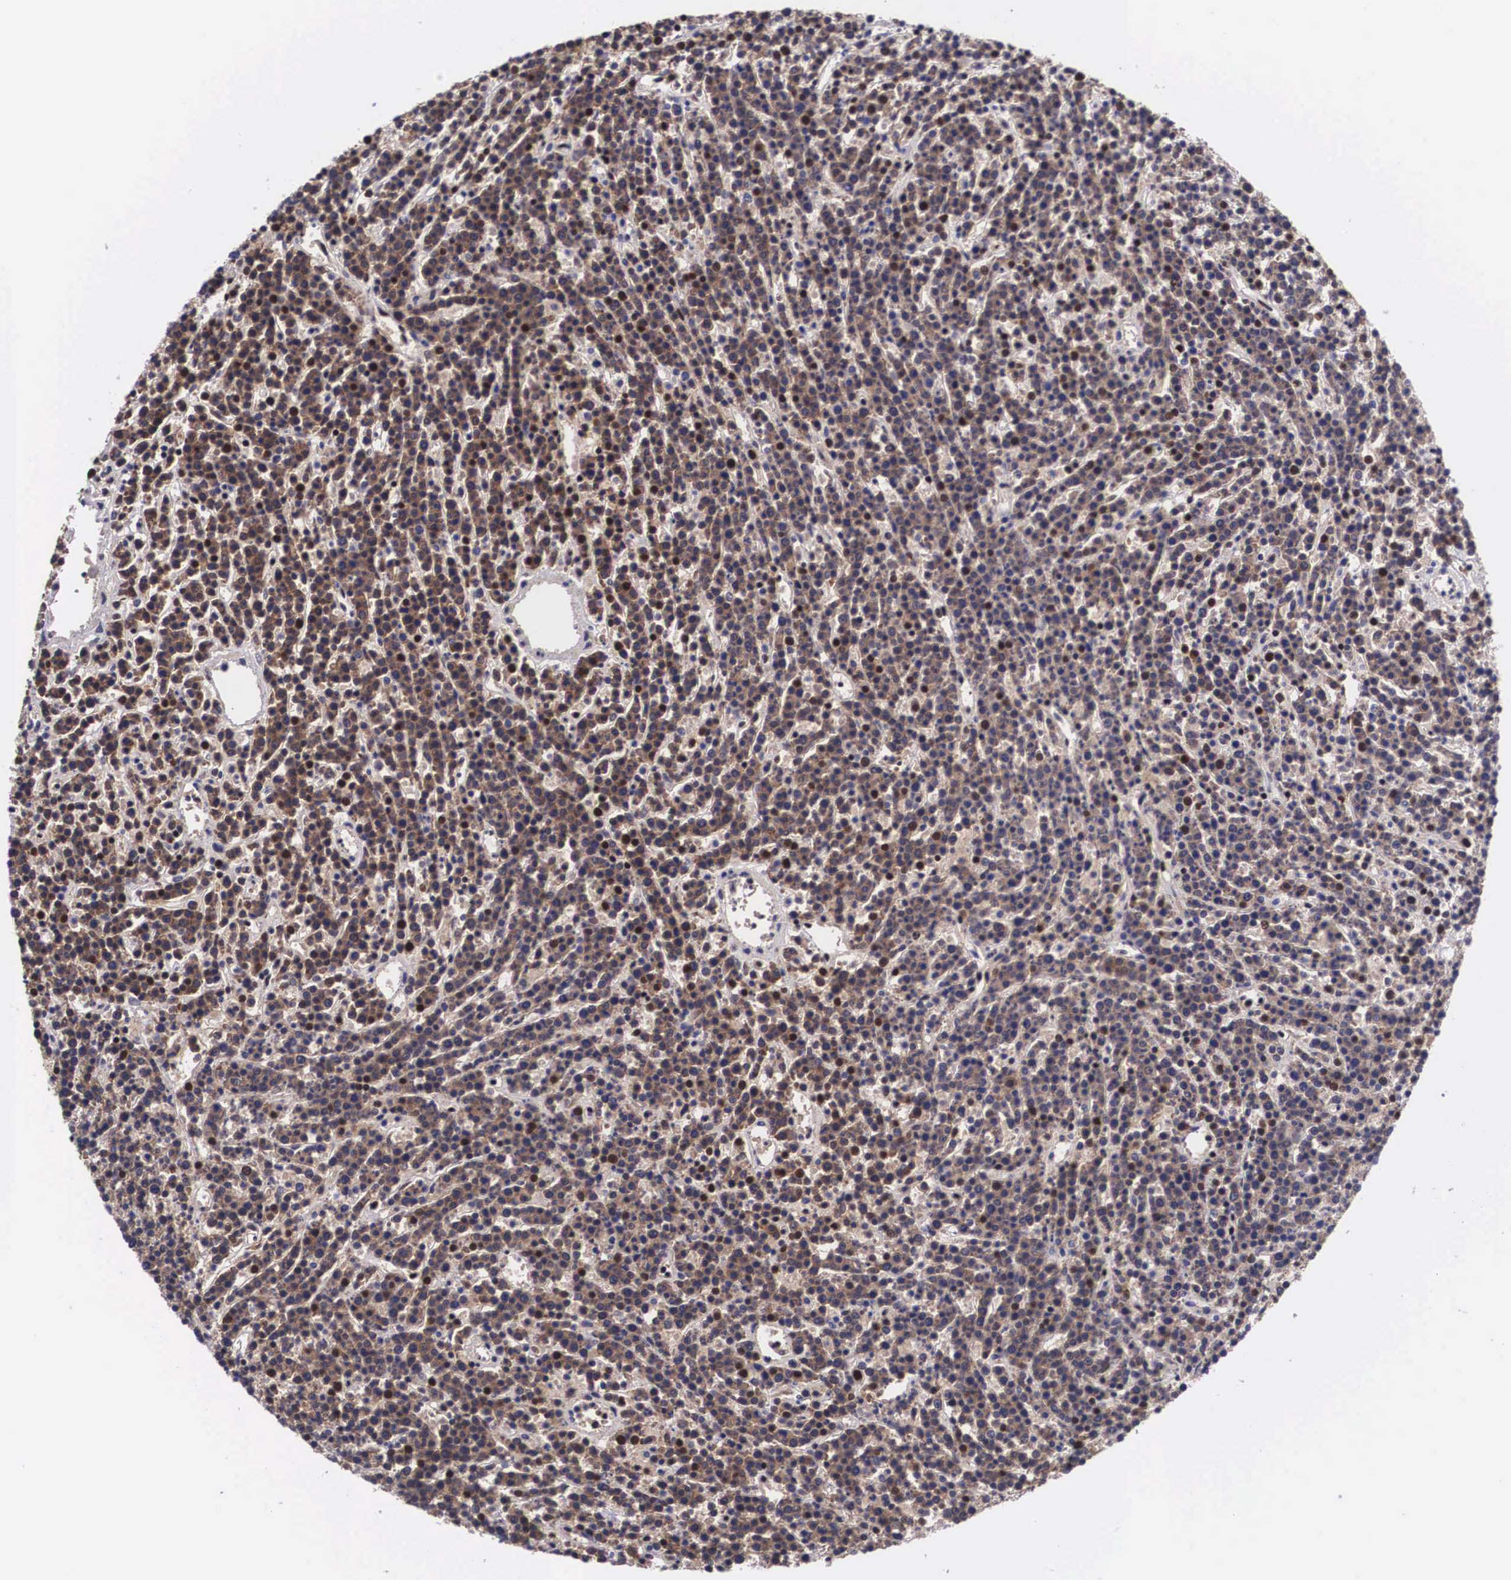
{"staining": {"intensity": "strong", "quantity": ">75%", "location": "cytoplasmic/membranous,nuclear"}, "tissue": "lymphoma", "cell_type": "Tumor cells", "image_type": "cancer", "snomed": [{"axis": "morphology", "description": "Malignant lymphoma, non-Hodgkin's type, High grade"}, {"axis": "topography", "description": "Ovary"}], "caption": "This micrograph reveals malignant lymphoma, non-Hodgkin's type (high-grade) stained with IHC to label a protein in brown. The cytoplasmic/membranous and nuclear of tumor cells show strong positivity for the protein. Nuclei are counter-stained blue.", "gene": "SF3A1", "patient": {"sex": "female", "age": 56}}